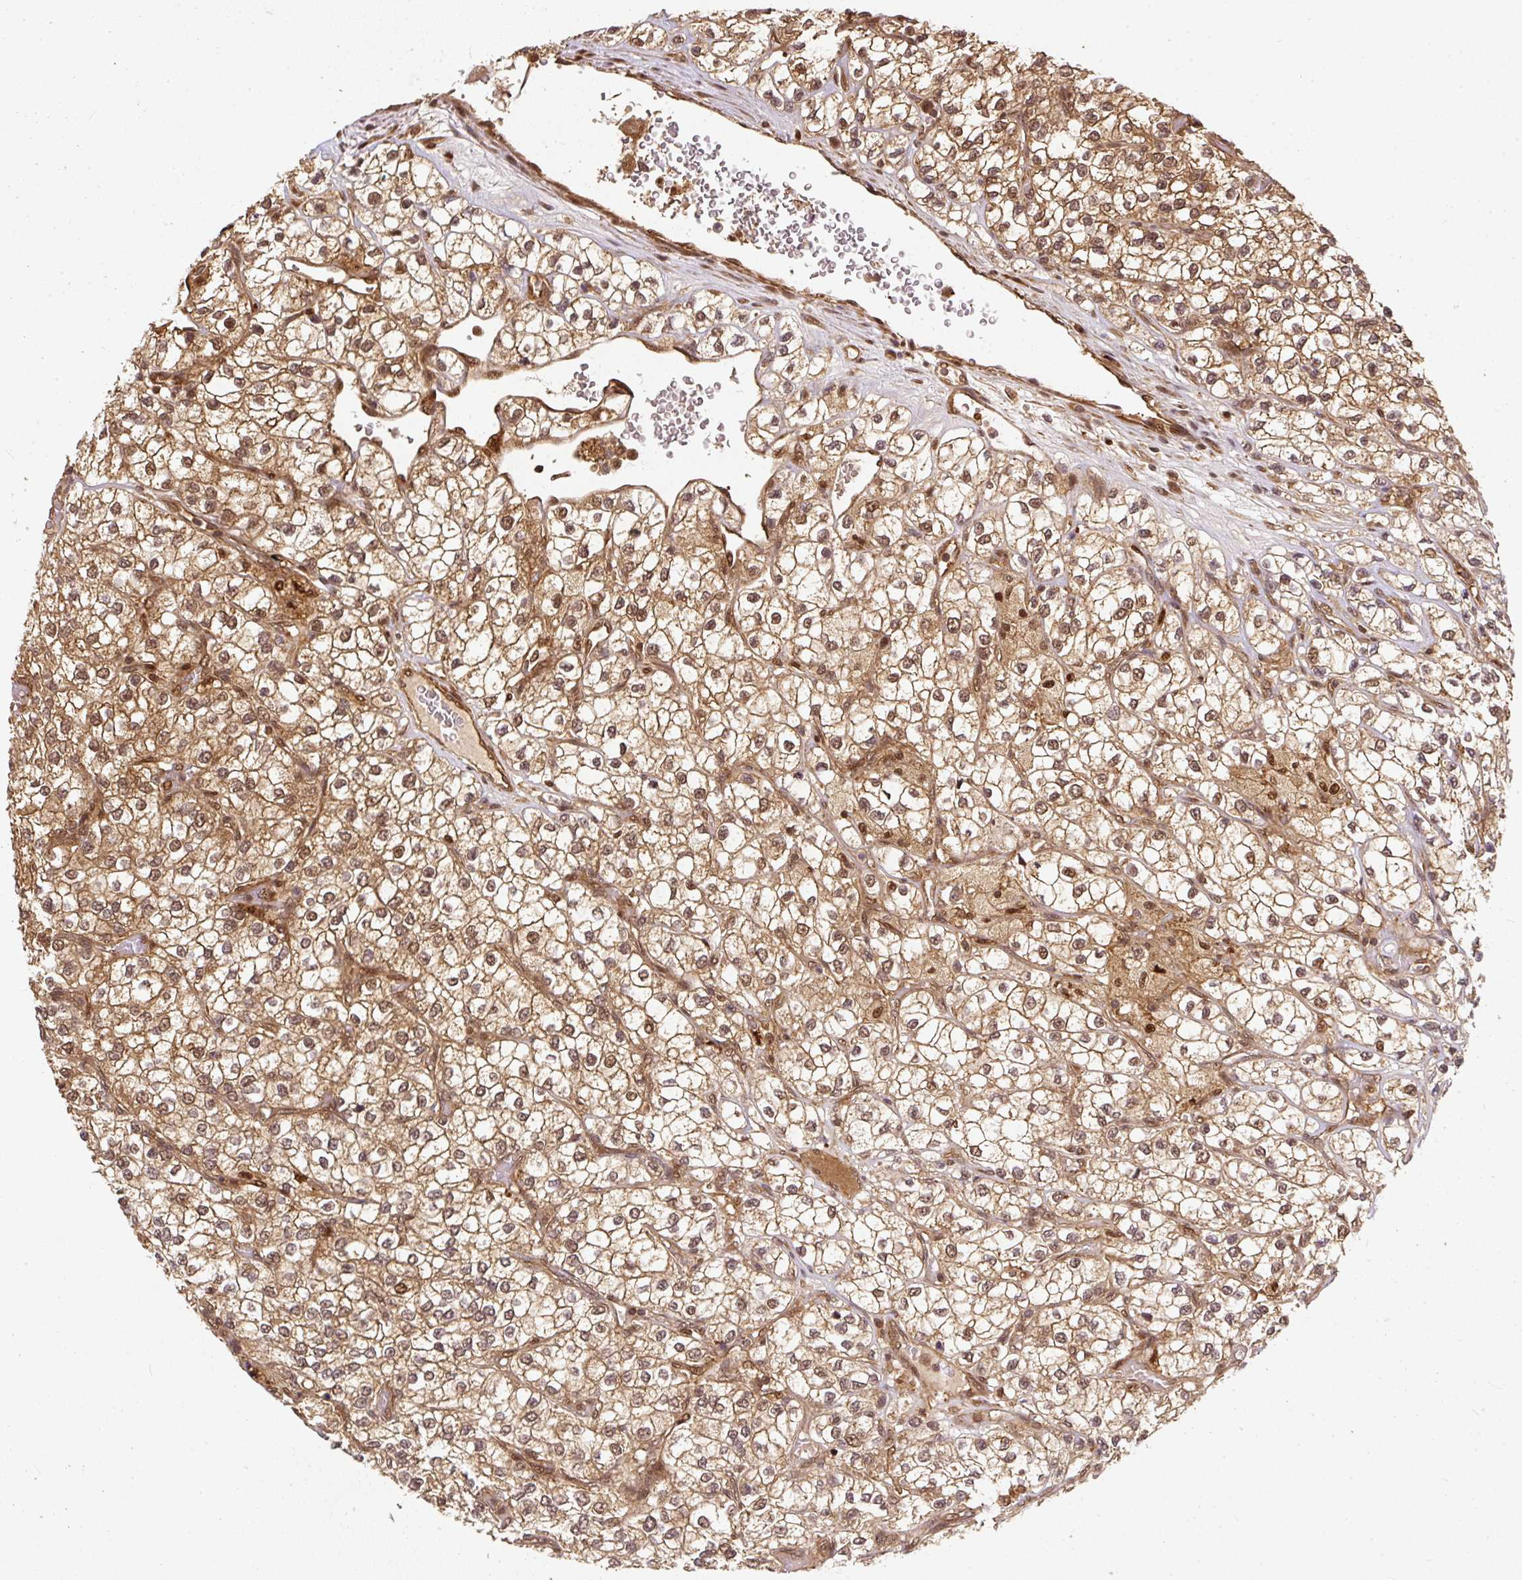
{"staining": {"intensity": "moderate", "quantity": ">75%", "location": "cytoplasmic/membranous,nuclear"}, "tissue": "renal cancer", "cell_type": "Tumor cells", "image_type": "cancer", "snomed": [{"axis": "morphology", "description": "Adenocarcinoma, NOS"}, {"axis": "topography", "description": "Kidney"}], "caption": "Immunohistochemical staining of human renal cancer (adenocarcinoma) displays medium levels of moderate cytoplasmic/membranous and nuclear protein expression in about >75% of tumor cells.", "gene": "PSMD1", "patient": {"sex": "male", "age": 80}}